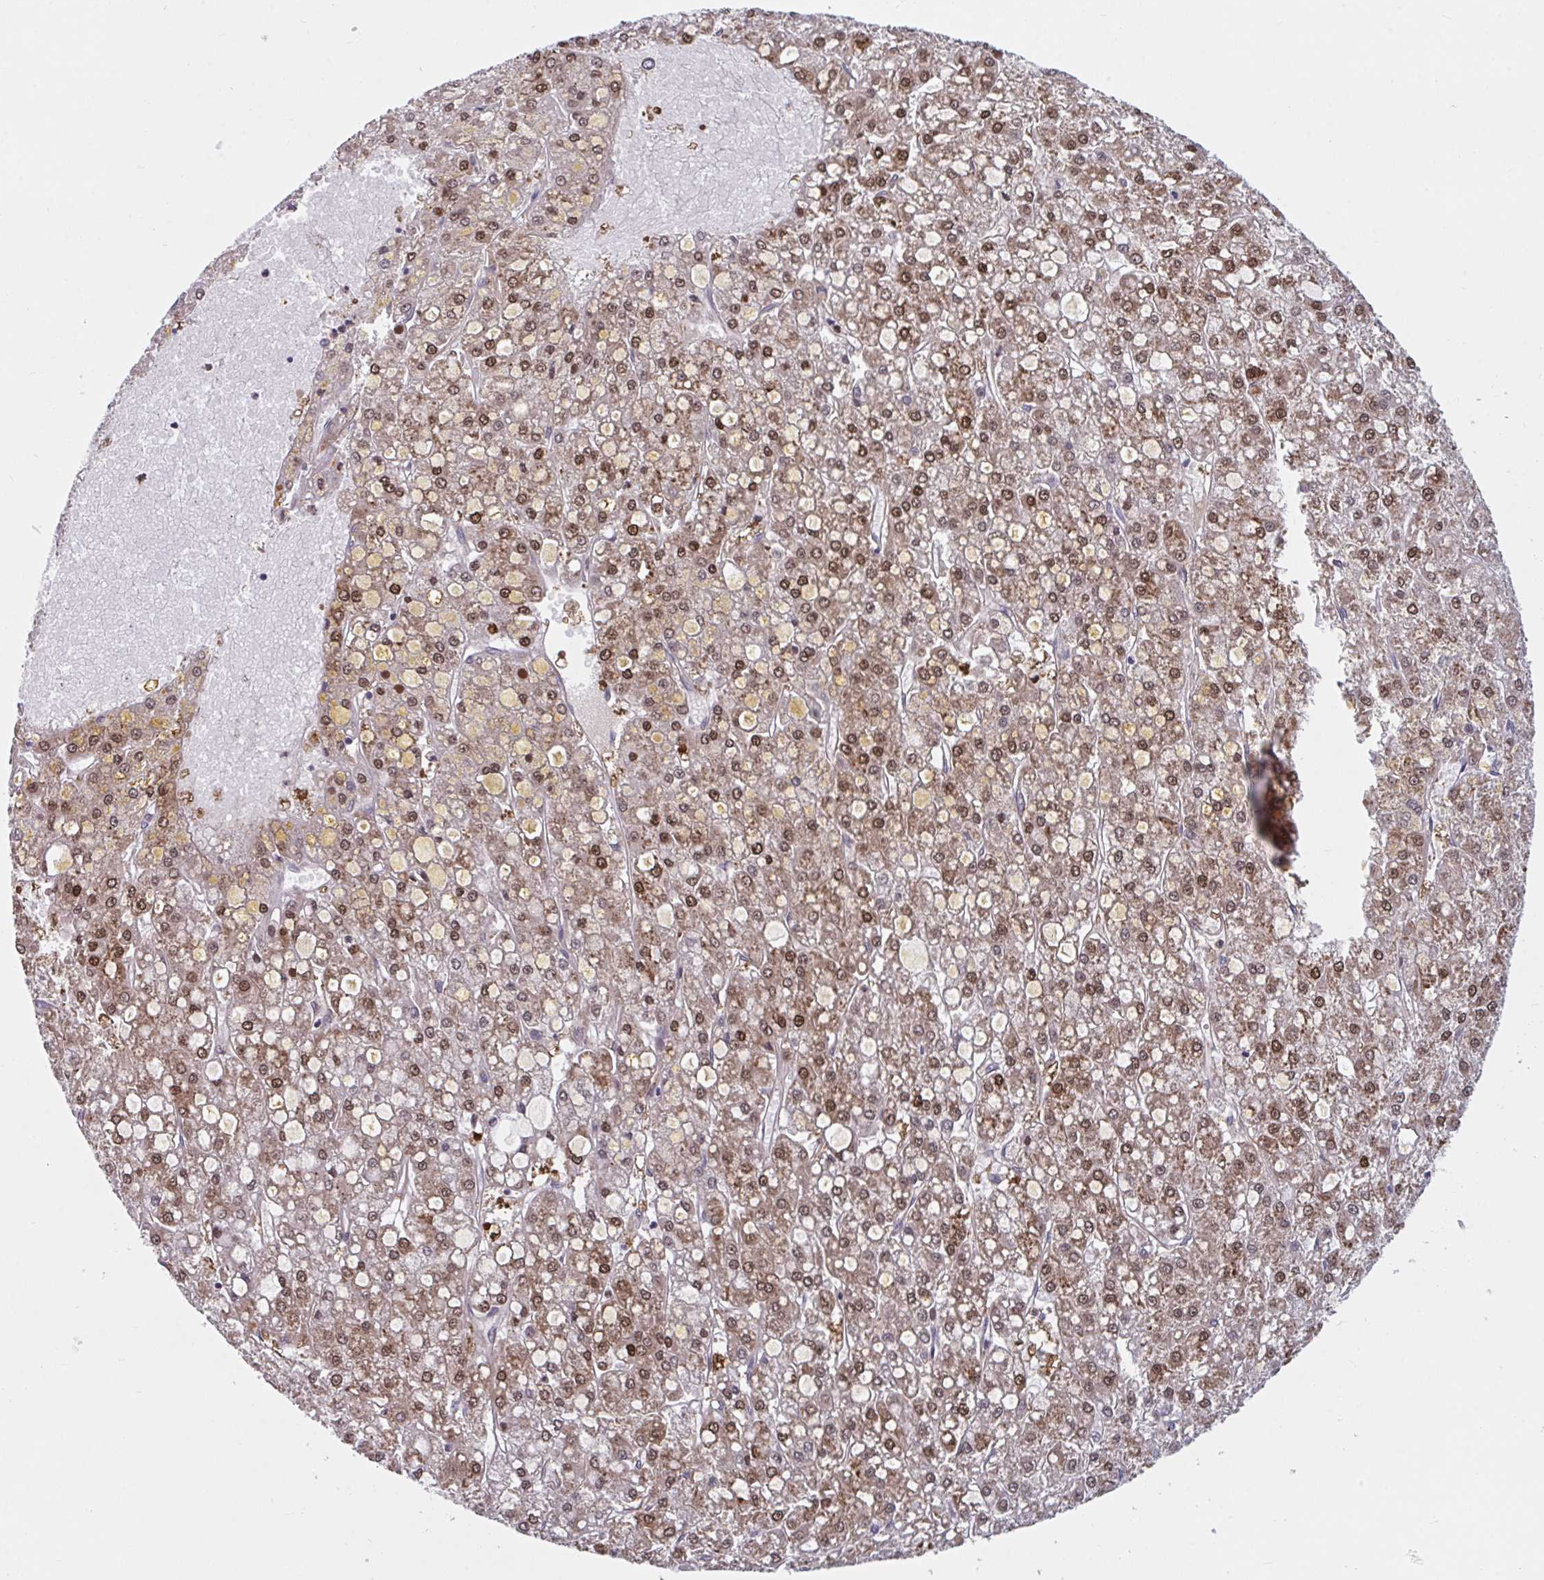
{"staining": {"intensity": "moderate", "quantity": ">75%", "location": "cytoplasmic/membranous,nuclear"}, "tissue": "liver cancer", "cell_type": "Tumor cells", "image_type": "cancer", "snomed": [{"axis": "morphology", "description": "Carcinoma, Hepatocellular, NOS"}, {"axis": "topography", "description": "Liver"}], "caption": "An image of liver hepatocellular carcinoma stained for a protein exhibits moderate cytoplasmic/membranous and nuclear brown staining in tumor cells.", "gene": "LMNTD2", "patient": {"sex": "male", "age": 67}}